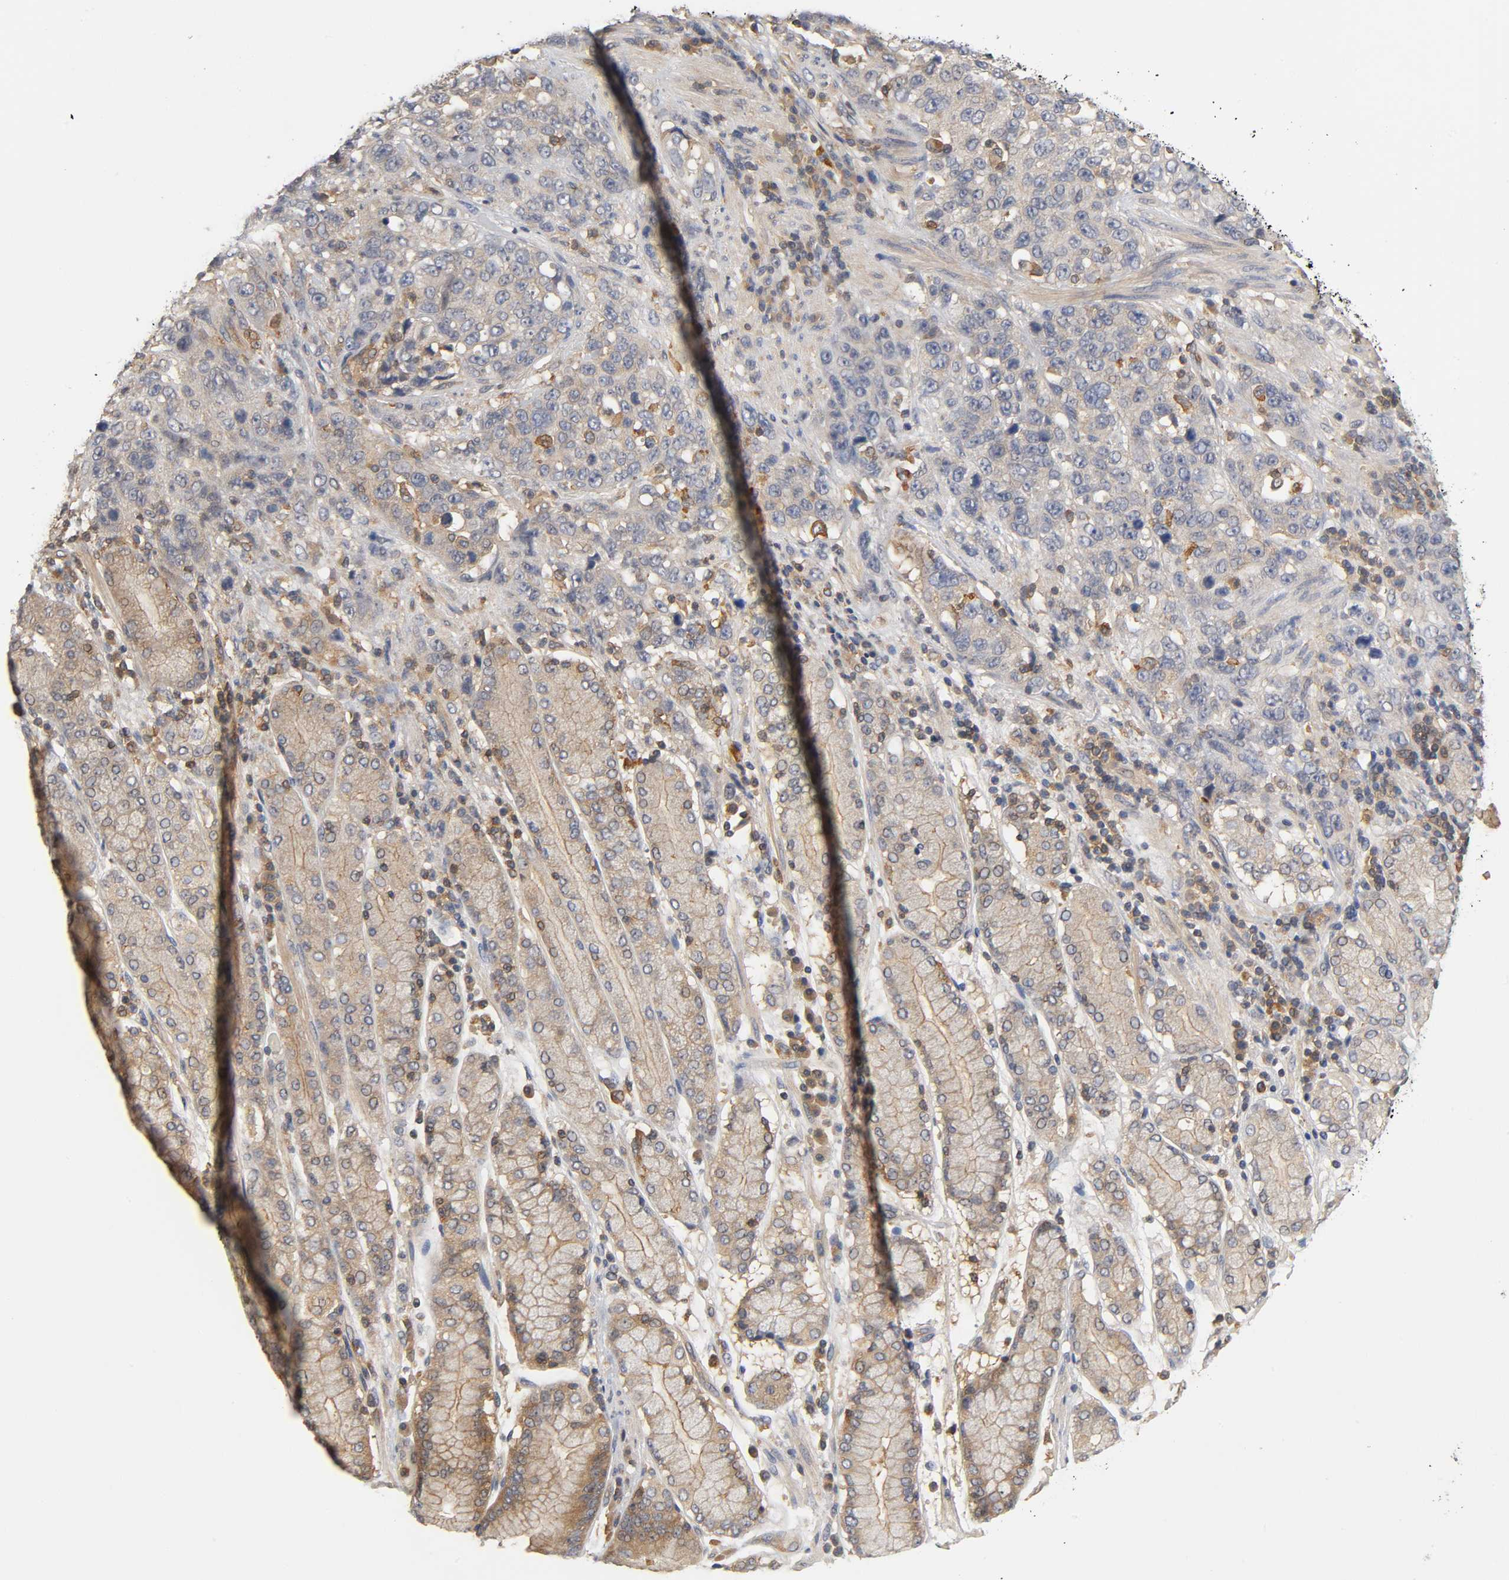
{"staining": {"intensity": "moderate", "quantity": ">75%", "location": "cytoplasmic/membranous"}, "tissue": "stomach cancer", "cell_type": "Tumor cells", "image_type": "cancer", "snomed": [{"axis": "morphology", "description": "Normal tissue, NOS"}, {"axis": "morphology", "description": "Adenocarcinoma, NOS"}, {"axis": "topography", "description": "Stomach"}], "caption": "Moderate cytoplasmic/membranous protein staining is present in approximately >75% of tumor cells in adenocarcinoma (stomach).", "gene": "ACTR2", "patient": {"sex": "male", "age": 48}}